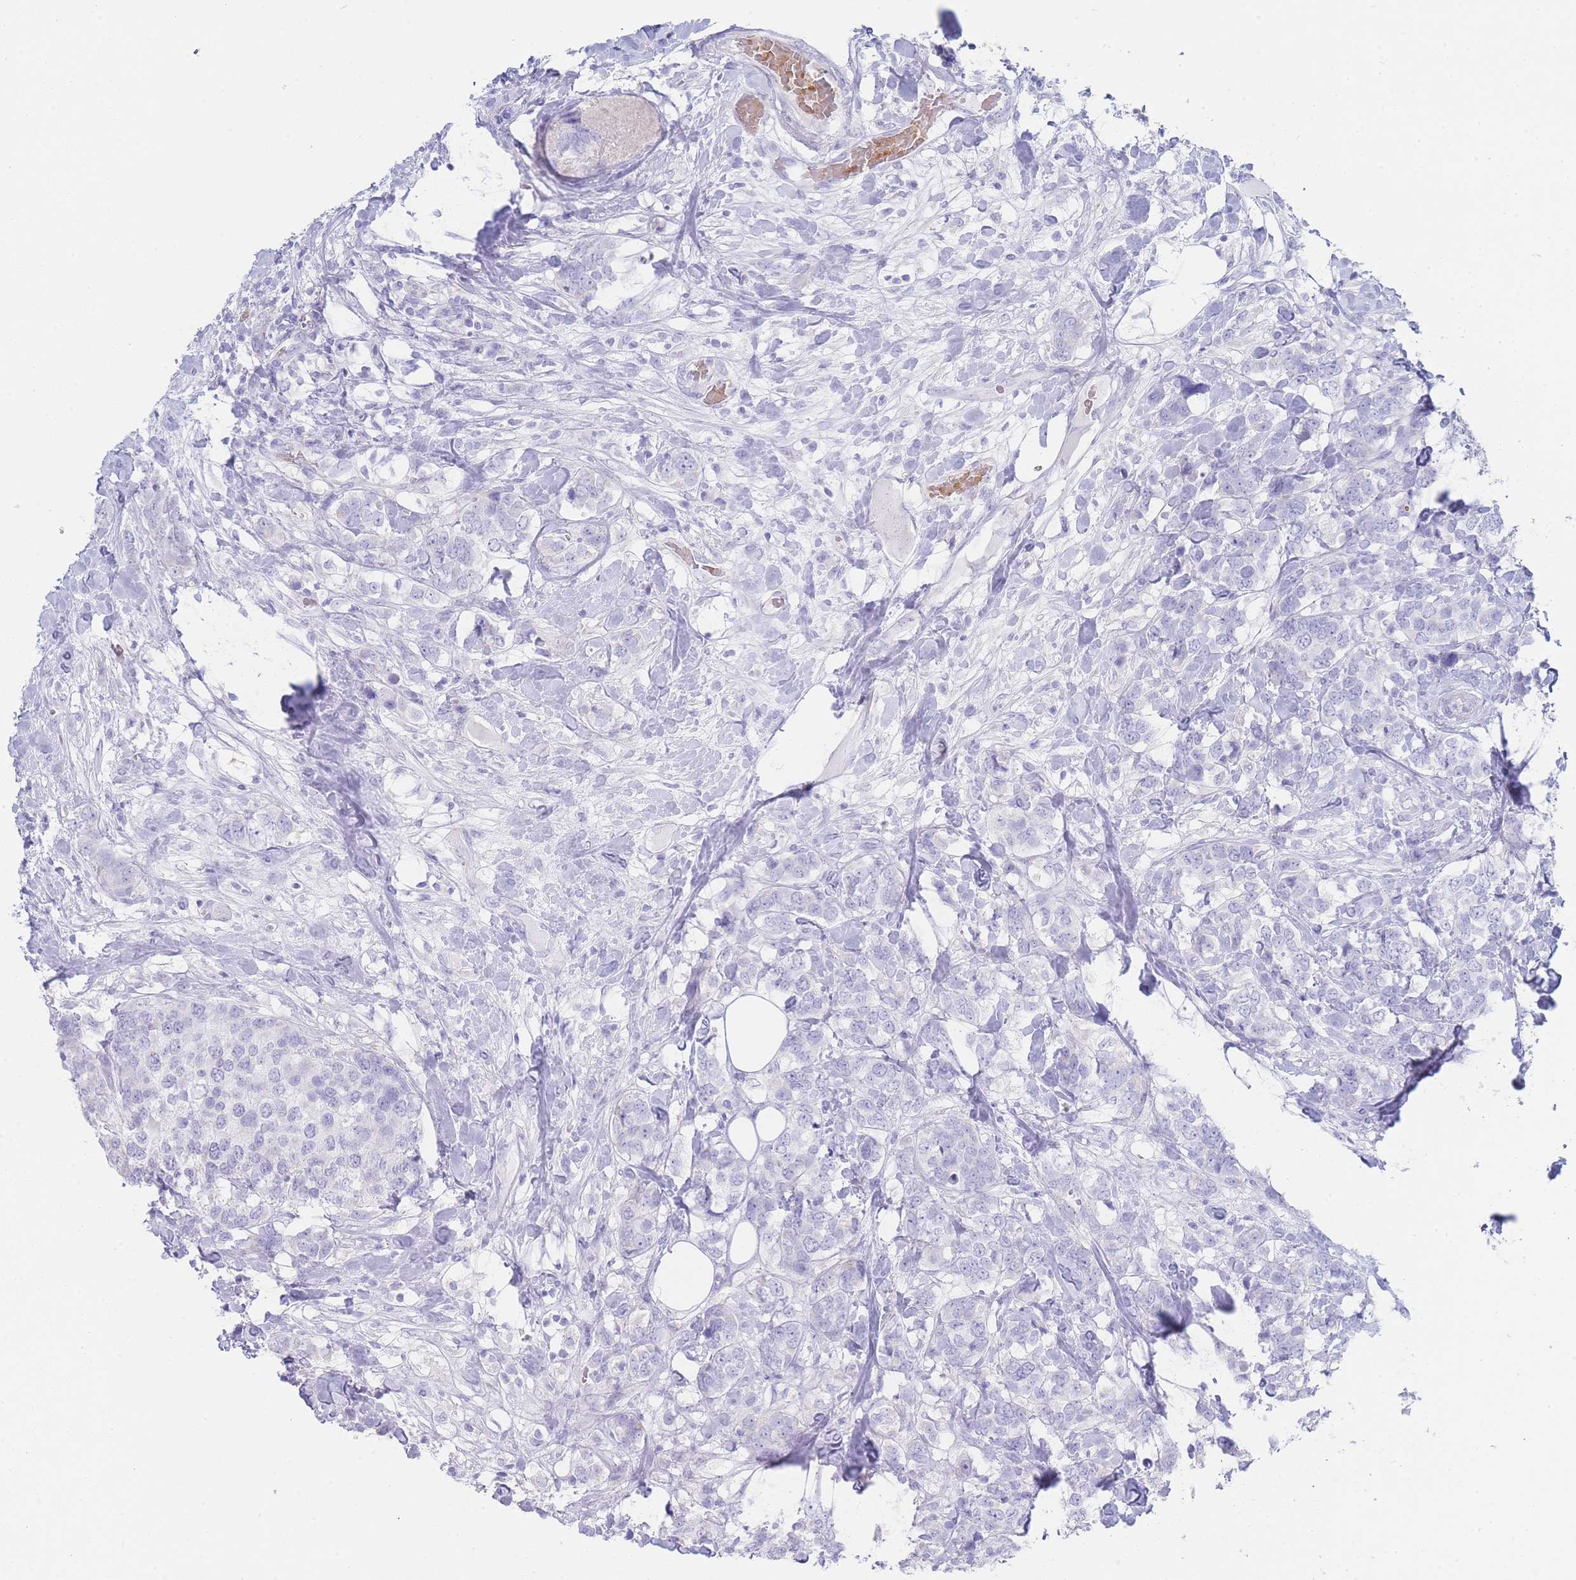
{"staining": {"intensity": "negative", "quantity": "none", "location": "none"}, "tissue": "breast cancer", "cell_type": "Tumor cells", "image_type": "cancer", "snomed": [{"axis": "morphology", "description": "Lobular carcinoma"}, {"axis": "topography", "description": "Breast"}], "caption": "Immunohistochemistry (IHC) micrograph of human breast lobular carcinoma stained for a protein (brown), which exhibits no expression in tumor cells.", "gene": "HBG2", "patient": {"sex": "female", "age": 59}}